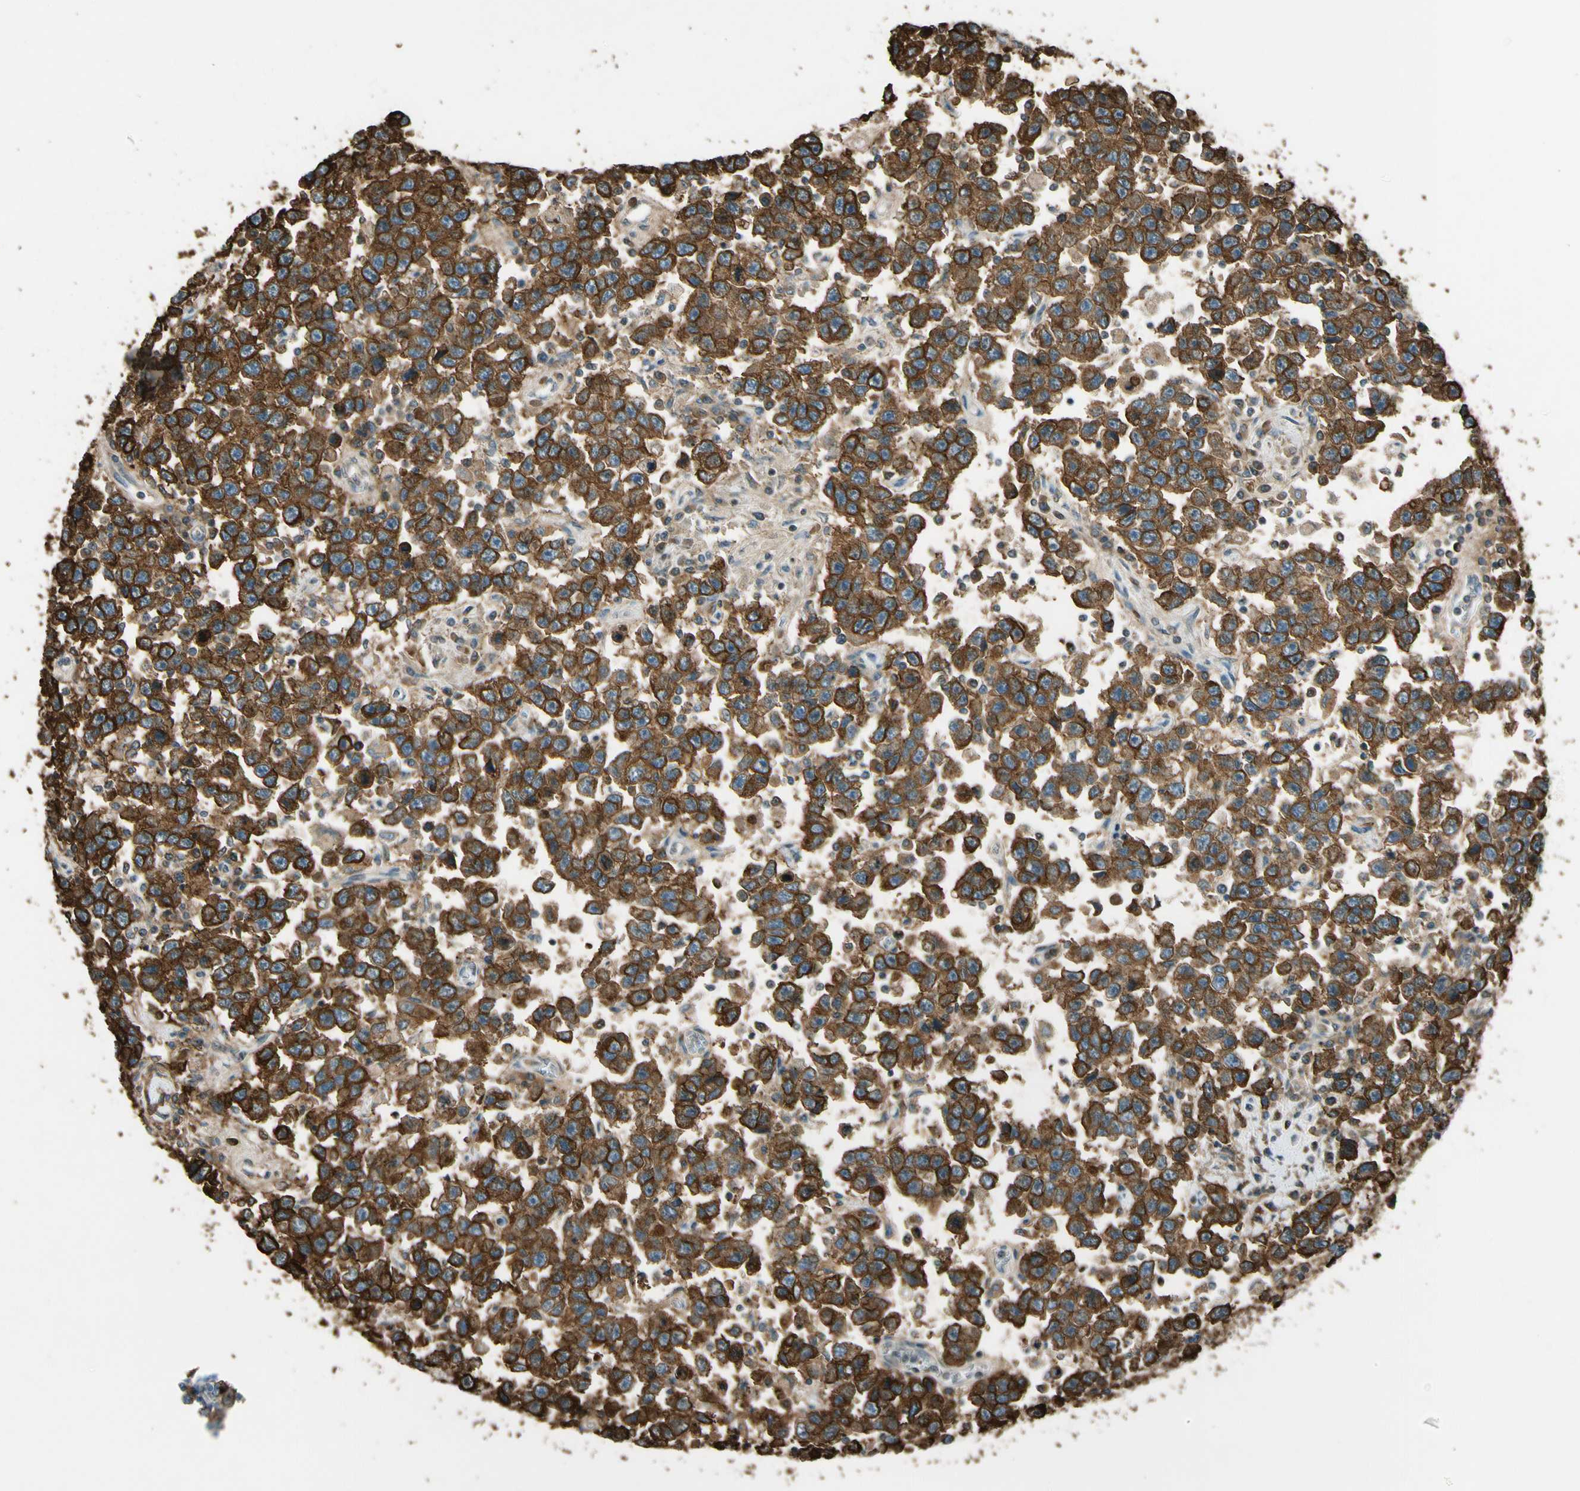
{"staining": {"intensity": "strong", "quantity": ">75%", "location": "cytoplasmic/membranous"}, "tissue": "testis cancer", "cell_type": "Tumor cells", "image_type": "cancer", "snomed": [{"axis": "morphology", "description": "Seminoma, NOS"}, {"axis": "topography", "description": "Testis"}], "caption": "Strong cytoplasmic/membranous expression is identified in about >75% of tumor cells in testis seminoma. Ihc stains the protein of interest in brown and the nuclei are stained blue.", "gene": "PDPN", "patient": {"sex": "male", "age": 41}}